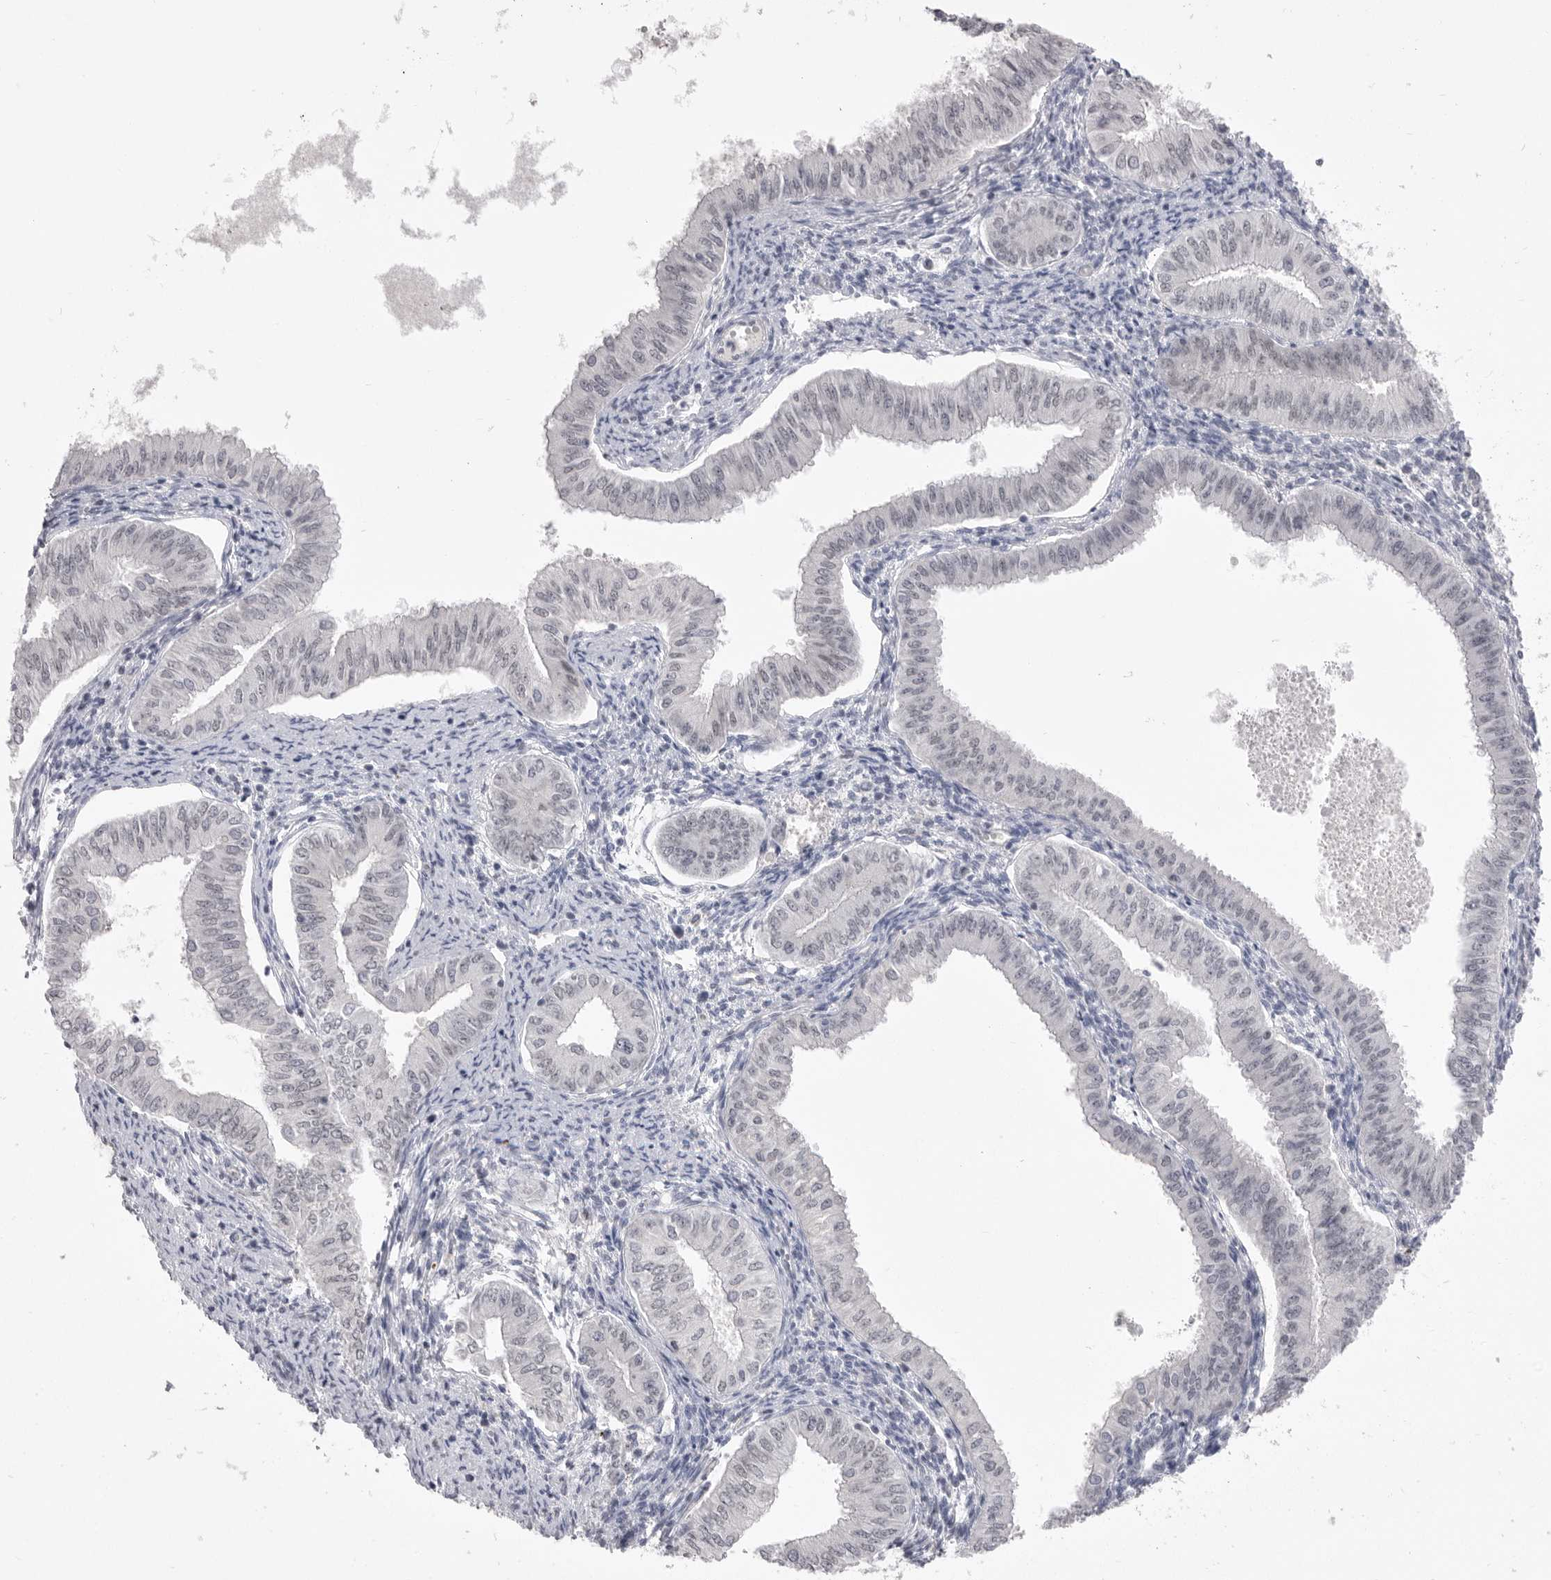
{"staining": {"intensity": "negative", "quantity": "none", "location": "none"}, "tissue": "endometrial cancer", "cell_type": "Tumor cells", "image_type": "cancer", "snomed": [{"axis": "morphology", "description": "Normal tissue, NOS"}, {"axis": "morphology", "description": "Adenocarcinoma, NOS"}, {"axis": "topography", "description": "Endometrium"}], "caption": "There is no significant positivity in tumor cells of endometrial cancer.", "gene": "ZBTB7B", "patient": {"sex": "female", "age": 53}}